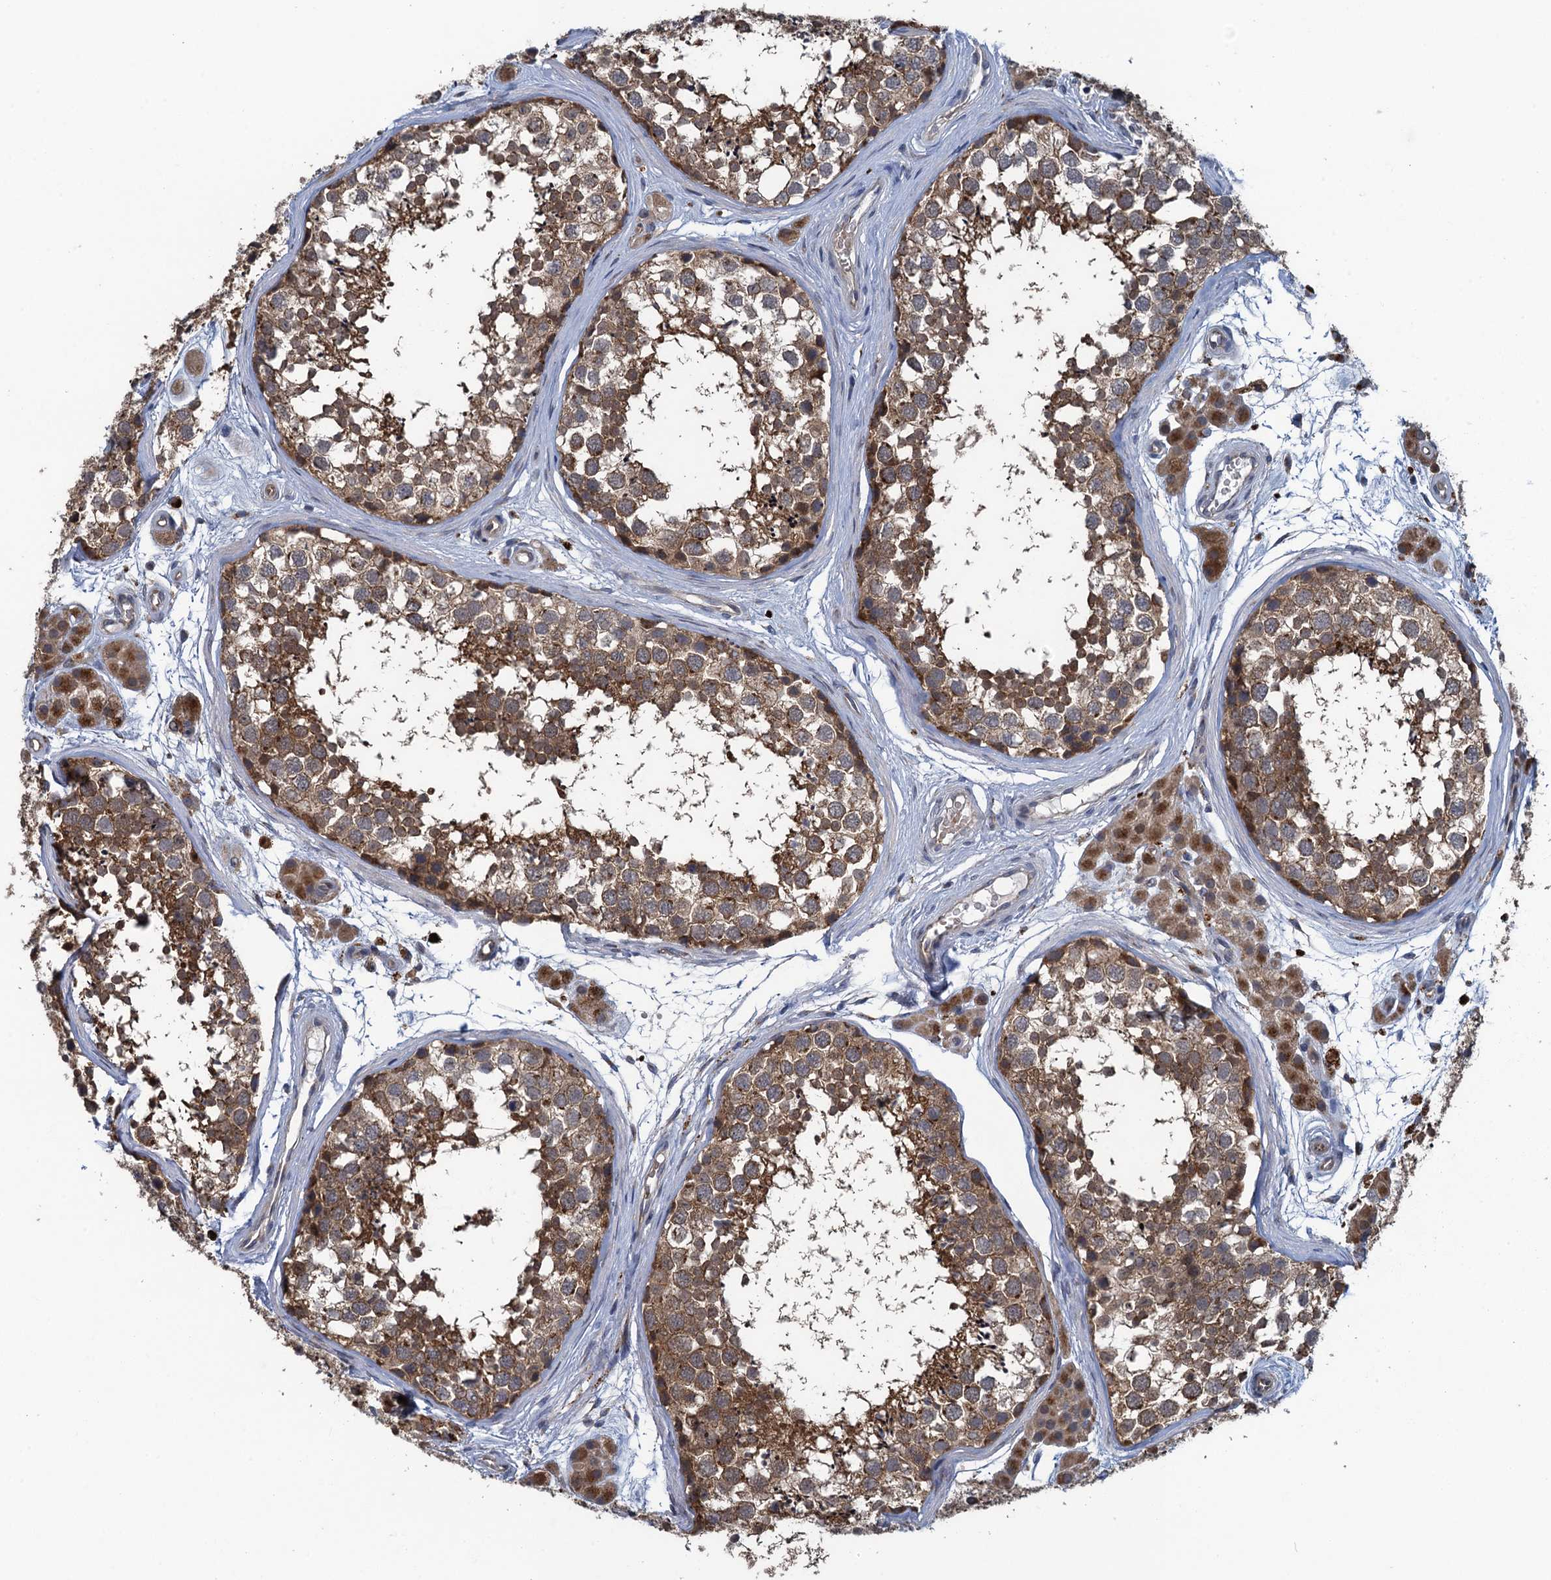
{"staining": {"intensity": "moderate", "quantity": ">75%", "location": "cytoplasmic/membranous"}, "tissue": "testis", "cell_type": "Cells in seminiferous ducts", "image_type": "normal", "snomed": [{"axis": "morphology", "description": "Normal tissue, NOS"}, {"axis": "topography", "description": "Testis"}], "caption": "Immunohistochemical staining of benign human testis displays moderate cytoplasmic/membranous protein staining in about >75% of cells in seminiferous ducts. (DAB (3,3'-diaminobenzidine) IHC, brown staining for protein, blue staining for nuclei).", "gene": "KBTBD8", "patient": {"sex": "male", "age": 56}}